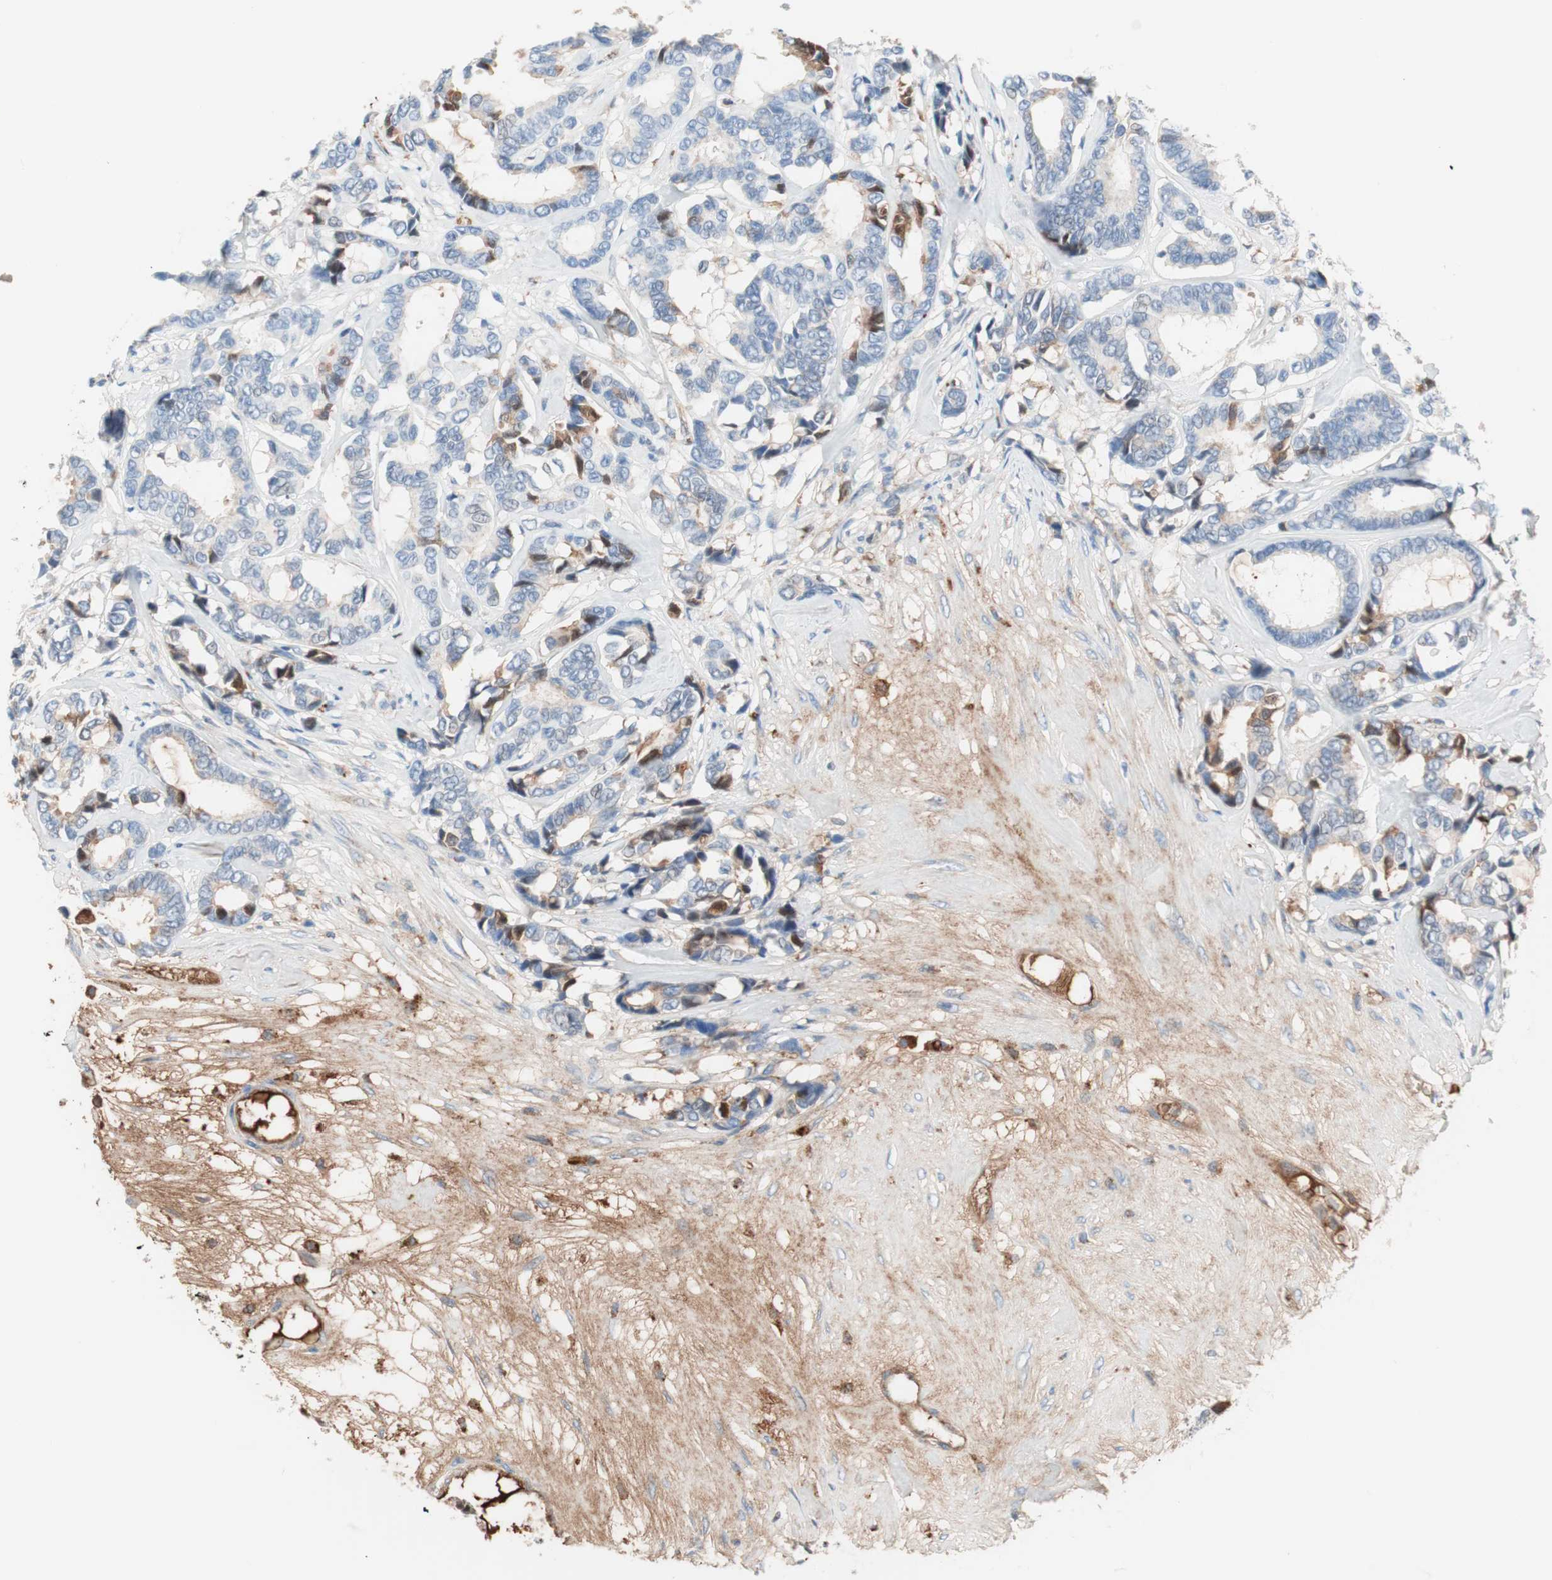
{"staining": {"intensity": "weak", "quantity": "<25%", "location": "cytoplasmic/membranous"}, "tissue": "breast cancer", "cell_type": "Tumor cells", "image_type": "cancer", "snomed": [{"axis": "morphology", "description": "Duct carcinoma"}, {"axis": "topography", "description": "Breast"}], "caption": "Breast cancer (infiltrating ductal carcinoma) was stained to show a protein in brown. There is no significant positivity in tumor cells. (Brightfield microscopy of DAB immunohistochemistry (IHC) at high magnification).", "gene": "RBP4", "patient": {"sex": "female", "age": 87}}